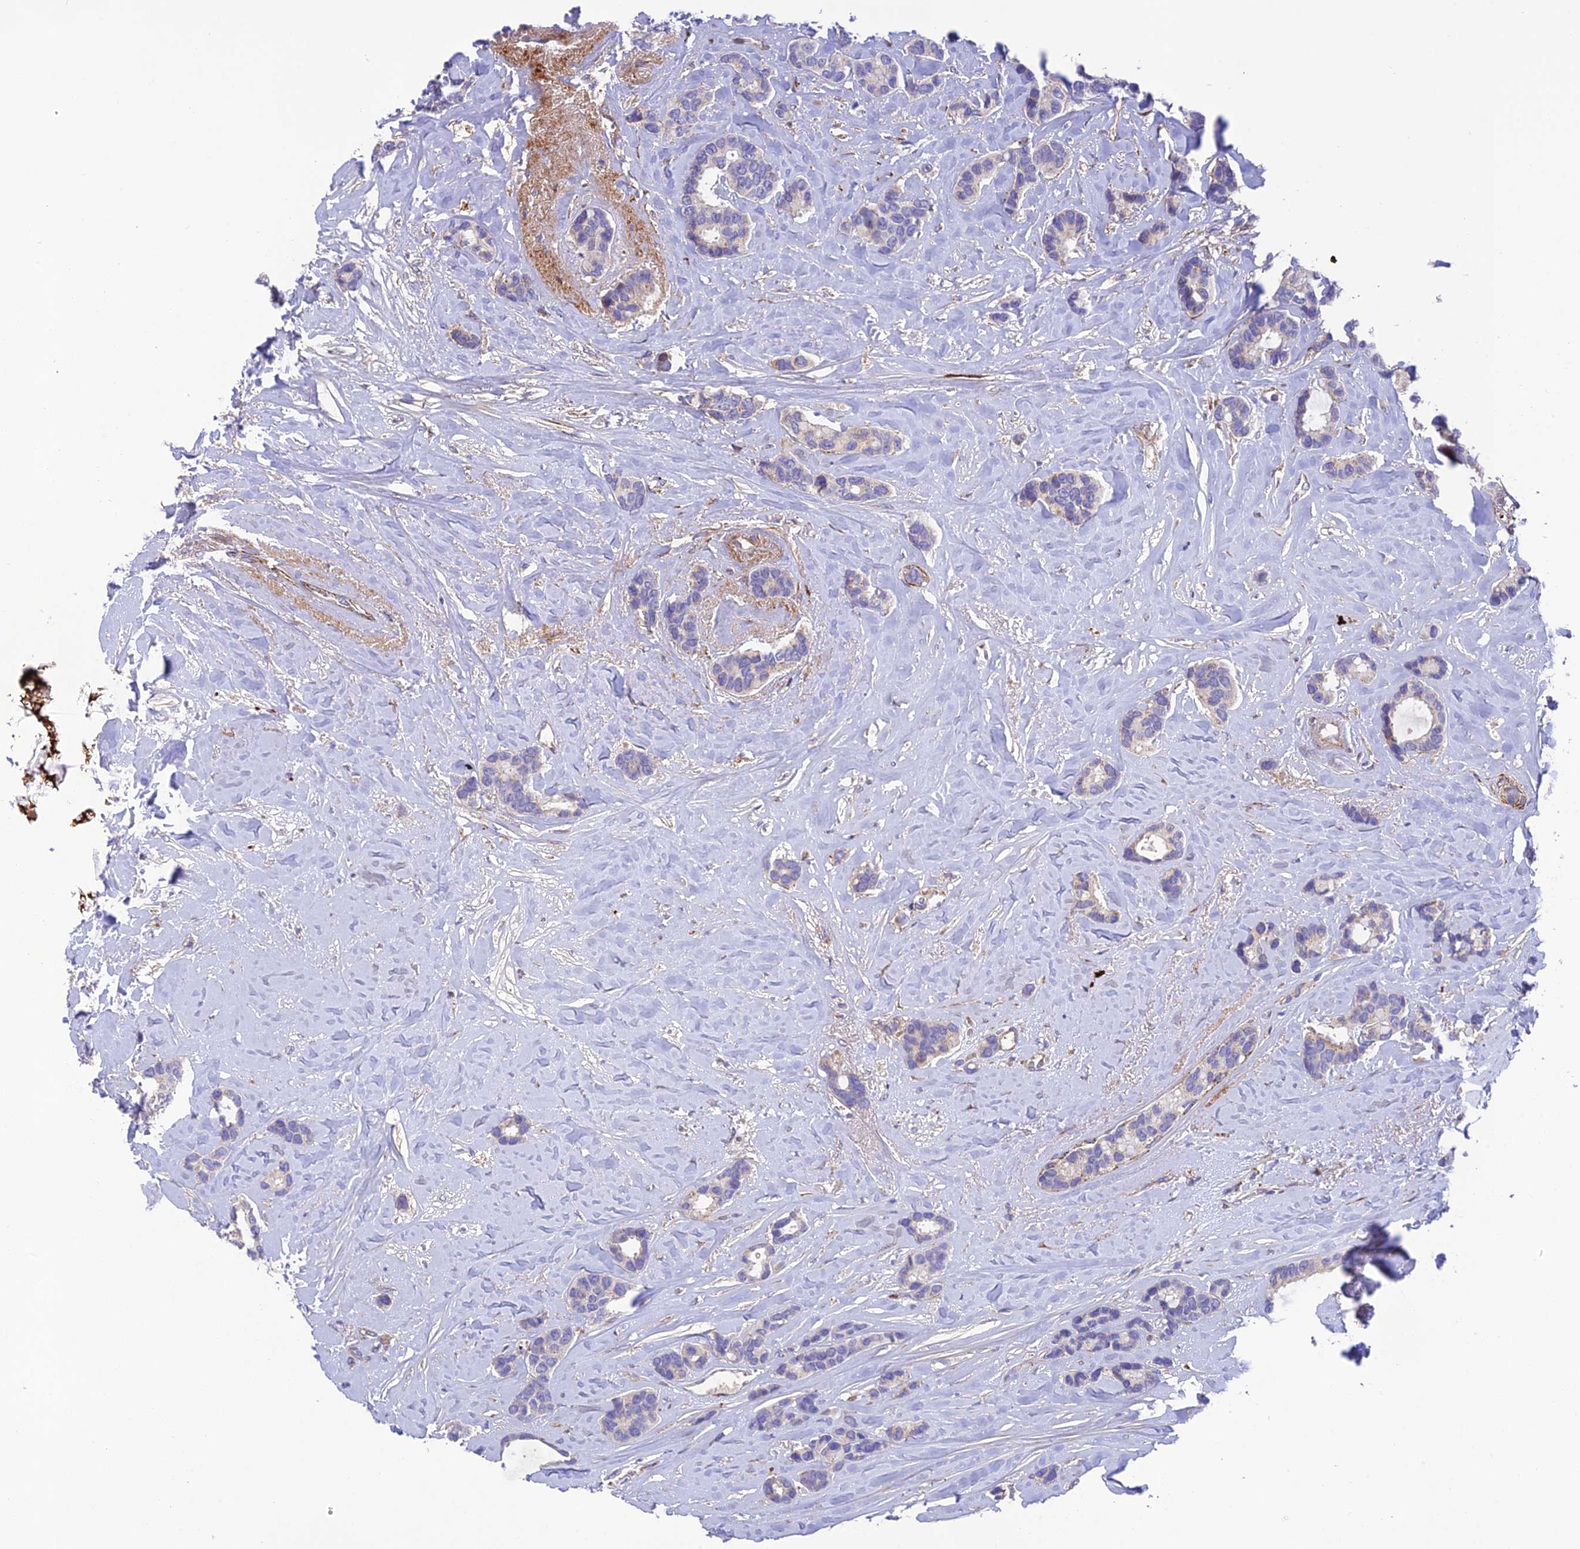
{"staining": {"intensity": "negative", "quantity": "none", "location": "none"}, "tissue": "breast cancer", "cell_type": "Tumor cells", "image_type": "cancer", "snomed": [{"axis": "morphology", "description": "Duct carcinoma"}, {"axis": "topography", "description": "Breast"}], "caption": "This is an immunohistochemistry (IHC) photomicrograph of breast cancer. There is no positivity in tumor cells.", "gene": "CPSF4L", "patient": {"sex": "female", "age": 87}}